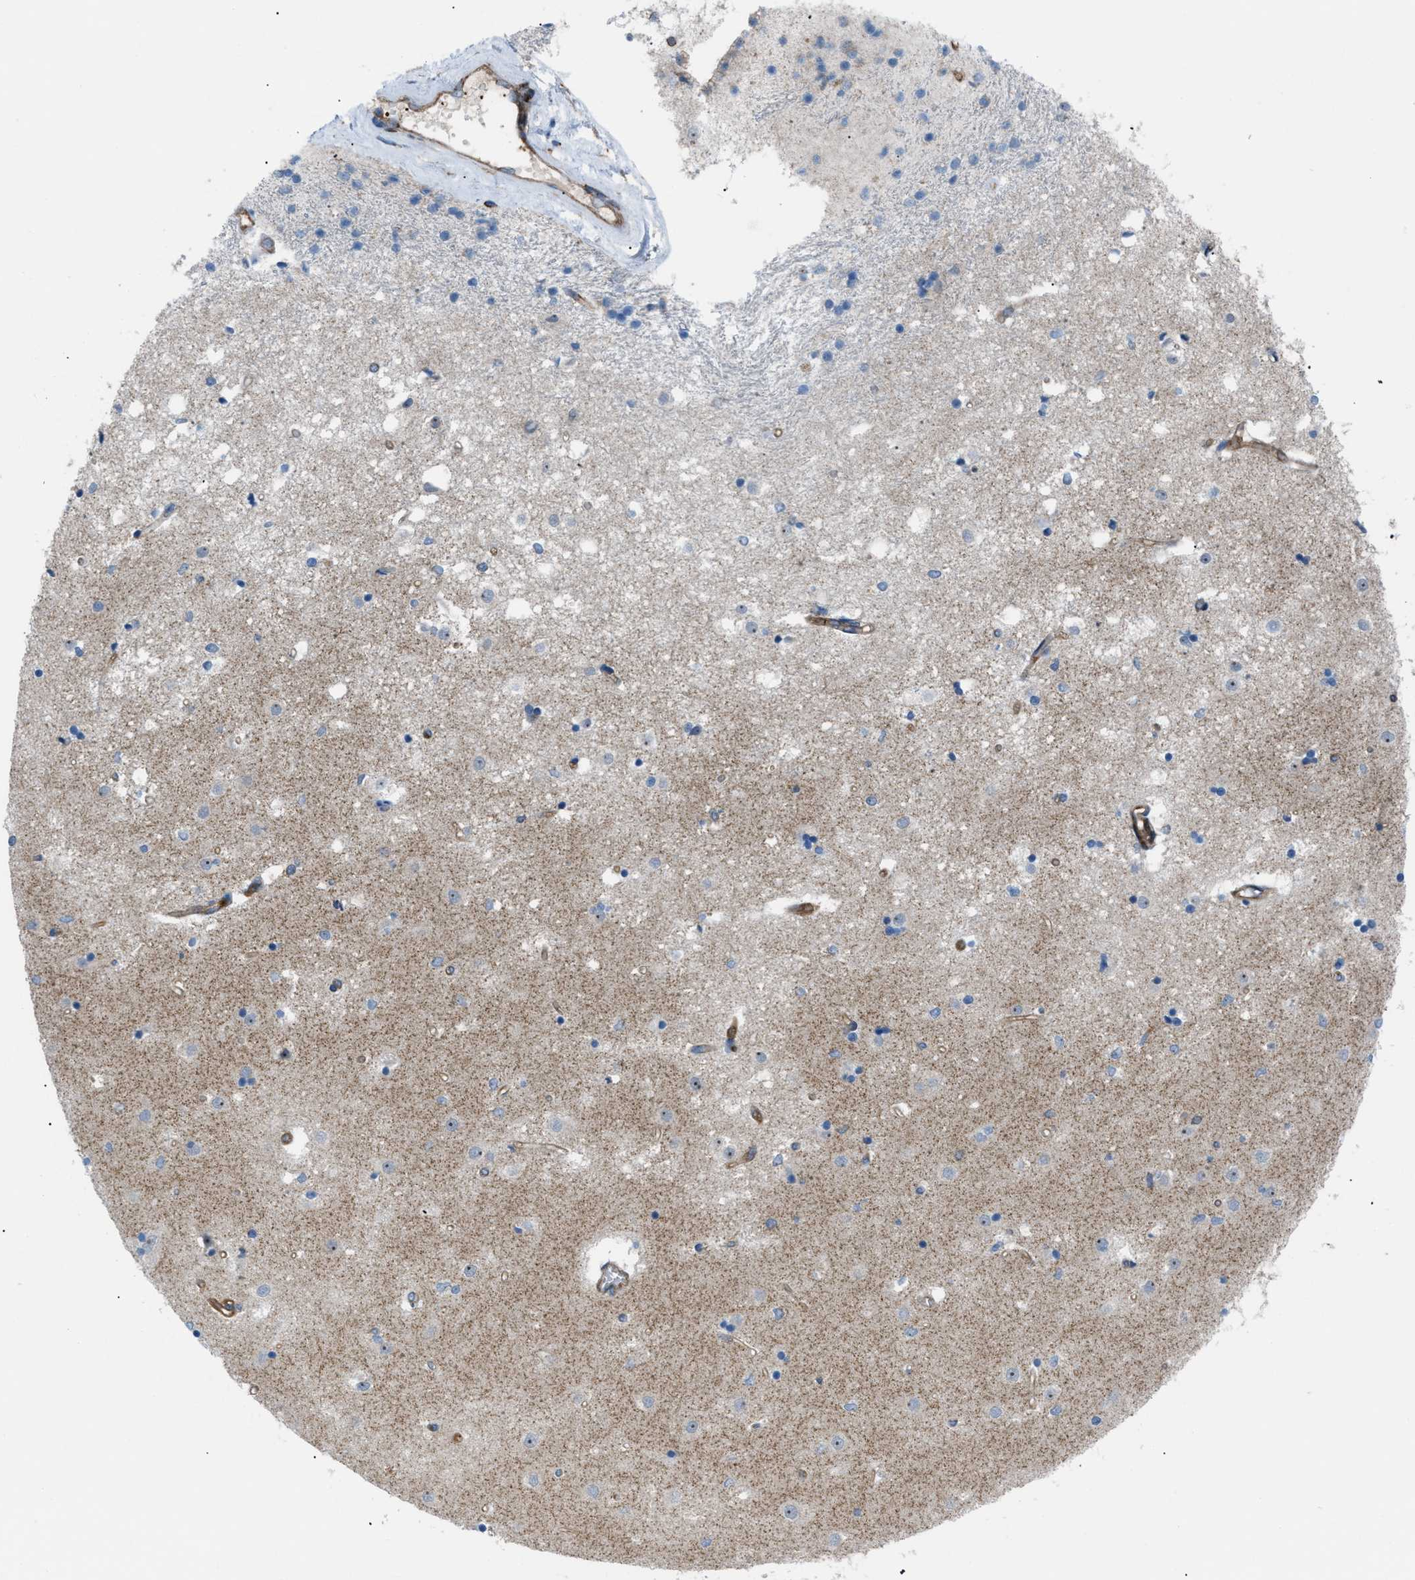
{"staining": {"intensity": "negative", "quantity": "none", "location": "none"}, "tissue": "caudate", "cell_type": "Glial cells", "image_type": "normal", "snomed": [{"axis": "morphology", "description": "Normal tissue, NOS"}, {"axis": "topography", "description": "Lateral ventricle wall"}], "caption": "Immunohistochemistry (IHC) histopathology image of unremarkable human caudate stained for a protein (brown), which demonstrates no positivity in glial cells.", "gene": "ATP2A3", "patient": {"sex": "male", "age": 45}}